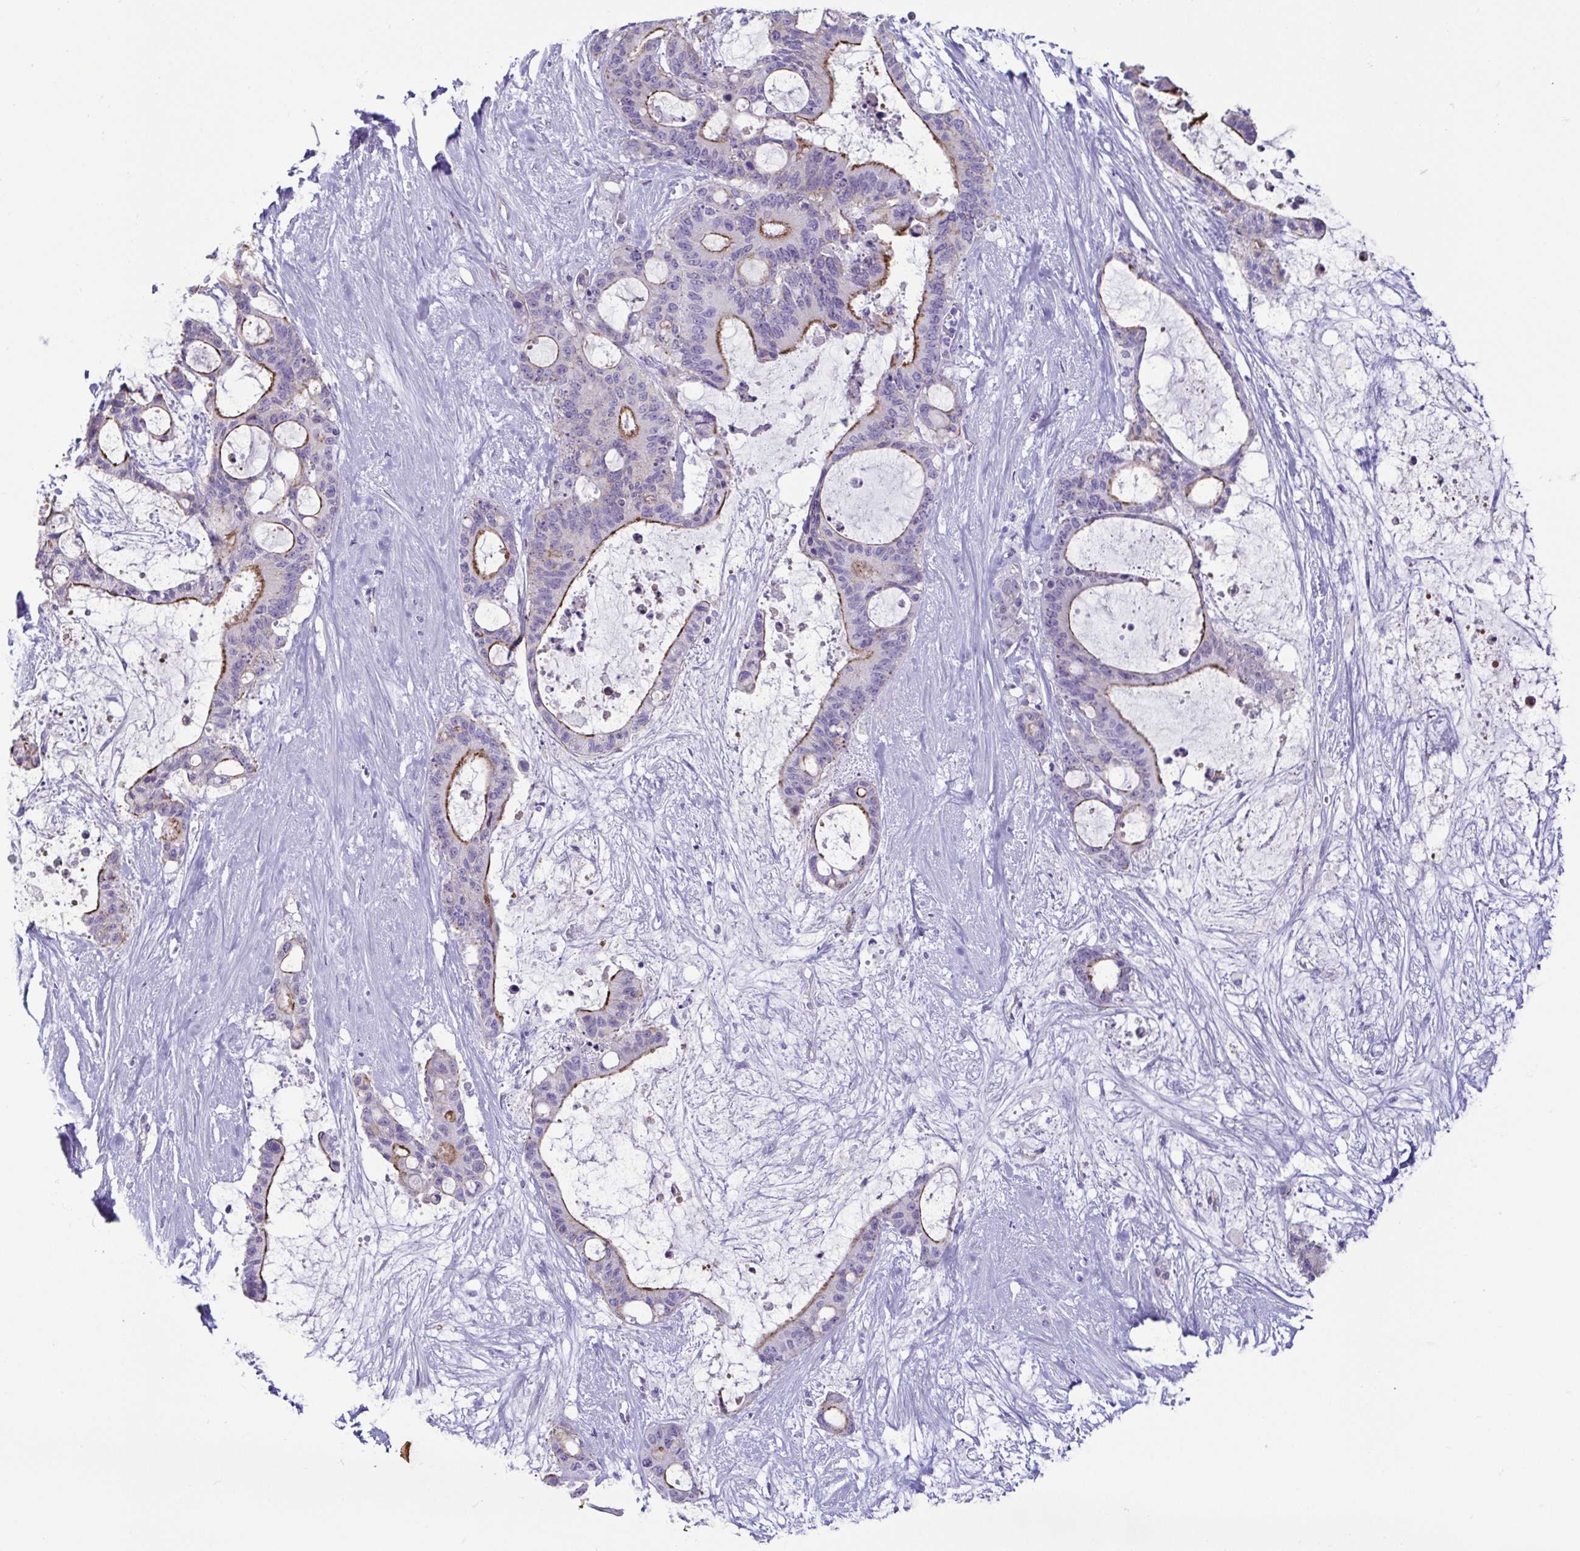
{"staining": {"intensity": "moderate", "quantity": "25%-75%", "location": "cytoplasmic/membranous"}, "tissue": "liver cancer", "cell_type": "Tumor cells", "image_type": "cancer", "snomed": [{"axis": "morphology", "description": "Normal tissue, NOS"}, {"axis": "morphology", "description": "Cholangiocarcinoma"}, {"axis": "topography", "description": "Liver"}, {"axis": "topography", "description": "Peripheral nerve tissue"}], "caption": "Liver cancer (cholangiocarcinoma) was stained to show a protein in brown. There is medium levels of moderate cytoplasmic/membranous expression in about 25%-75% of tumor cells.", "gene": "CASP14", "patient": {"sex": "female", "age": 73}}